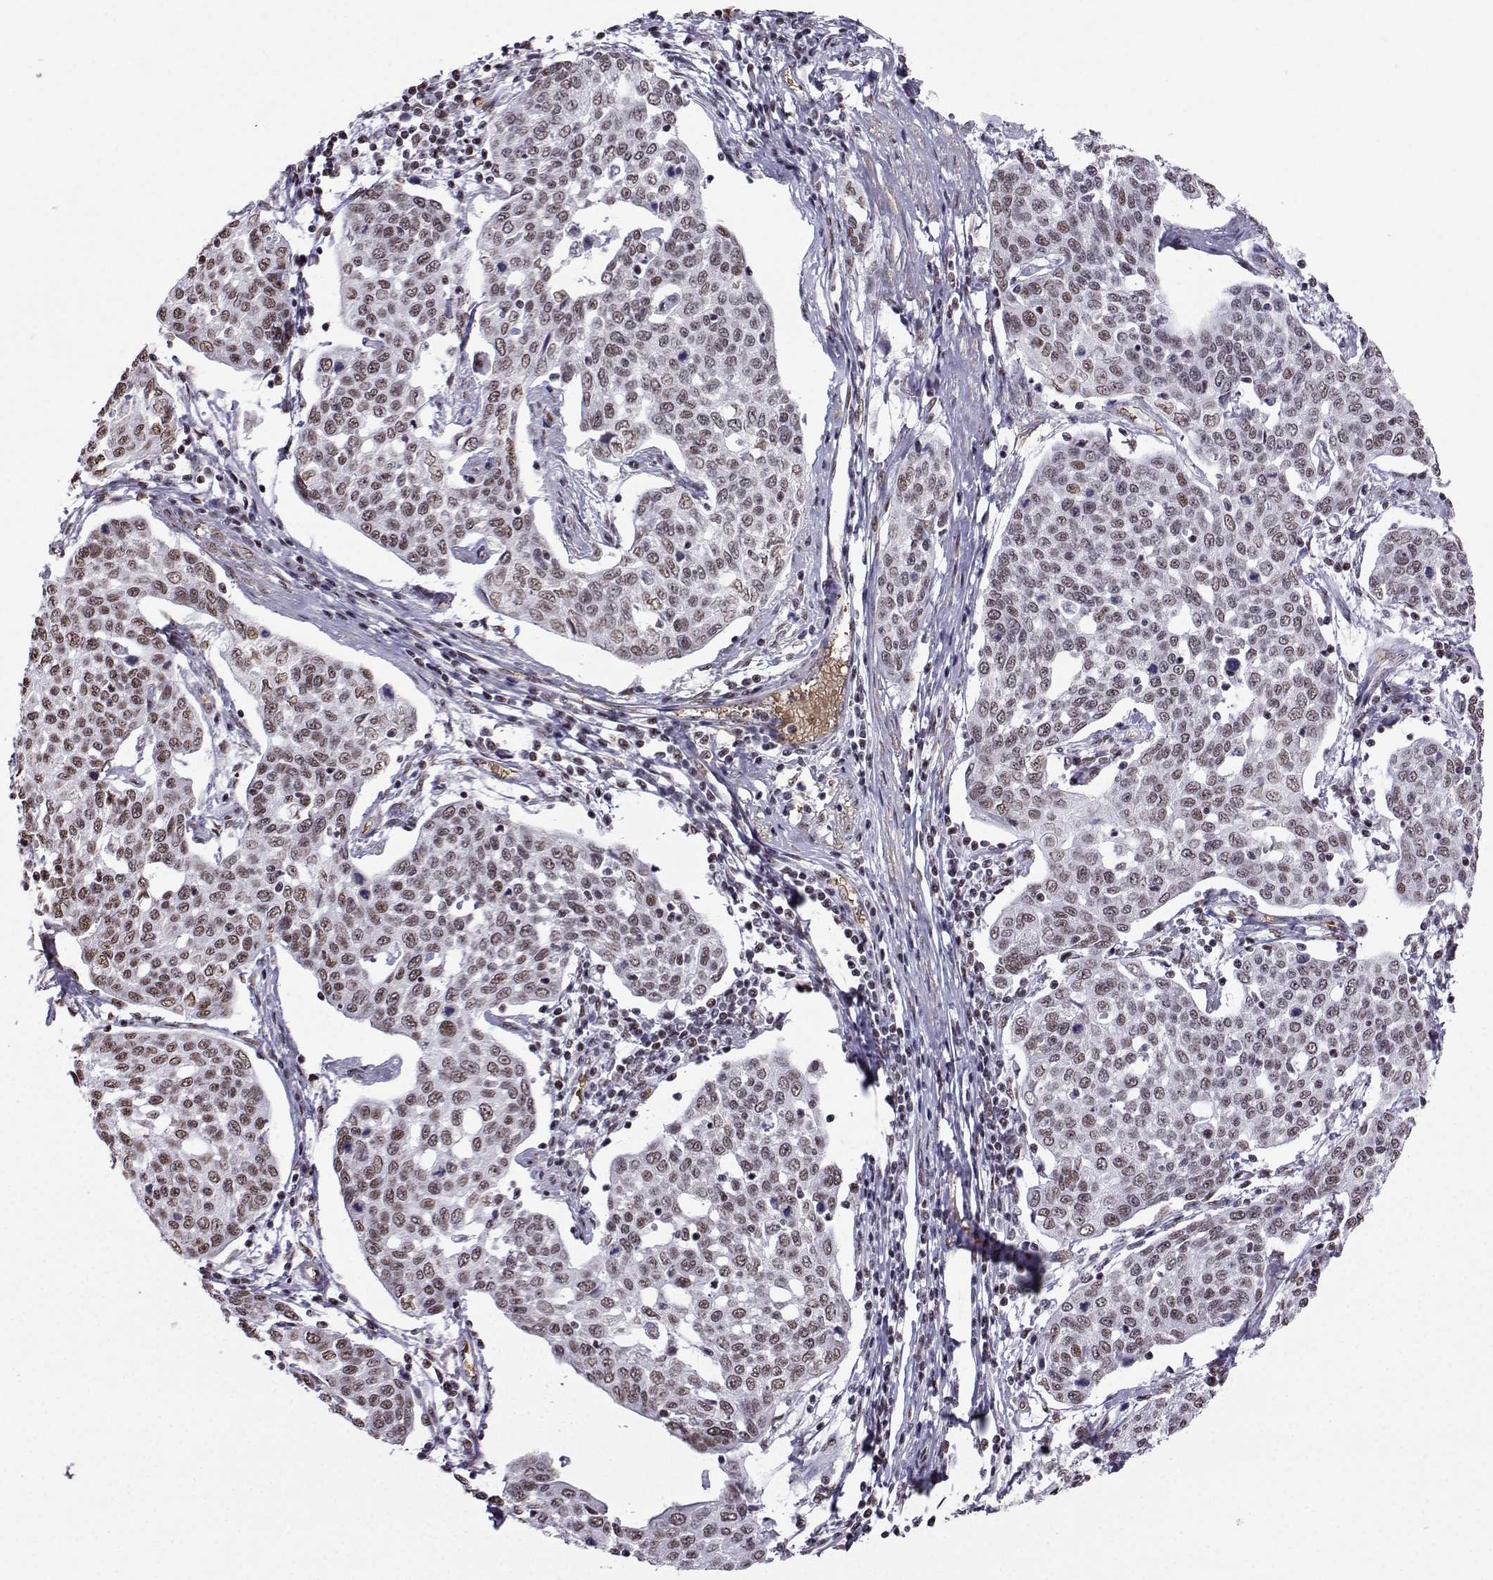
{"staining": {"intensity": "weak", "quantity": "25%-75%", "location": "nuclear"}, "tissue": "cervical cancer", "cell_type": "Tumor cells", "image_type": "cancer", "snomed": [{"axis": "morphology", "description": "Squamous cell carcinoma, NOS"}, {"axis": "topography", "description": "Cervix"}], "caption": "Approximately 25%-75% of tumor cells in human cervical cancer show weak nuclear protein positivity as visualized by brown immunohistochemical staining.", "gene": "CCNK", "patient": {"sex": "female", "age": 34}}